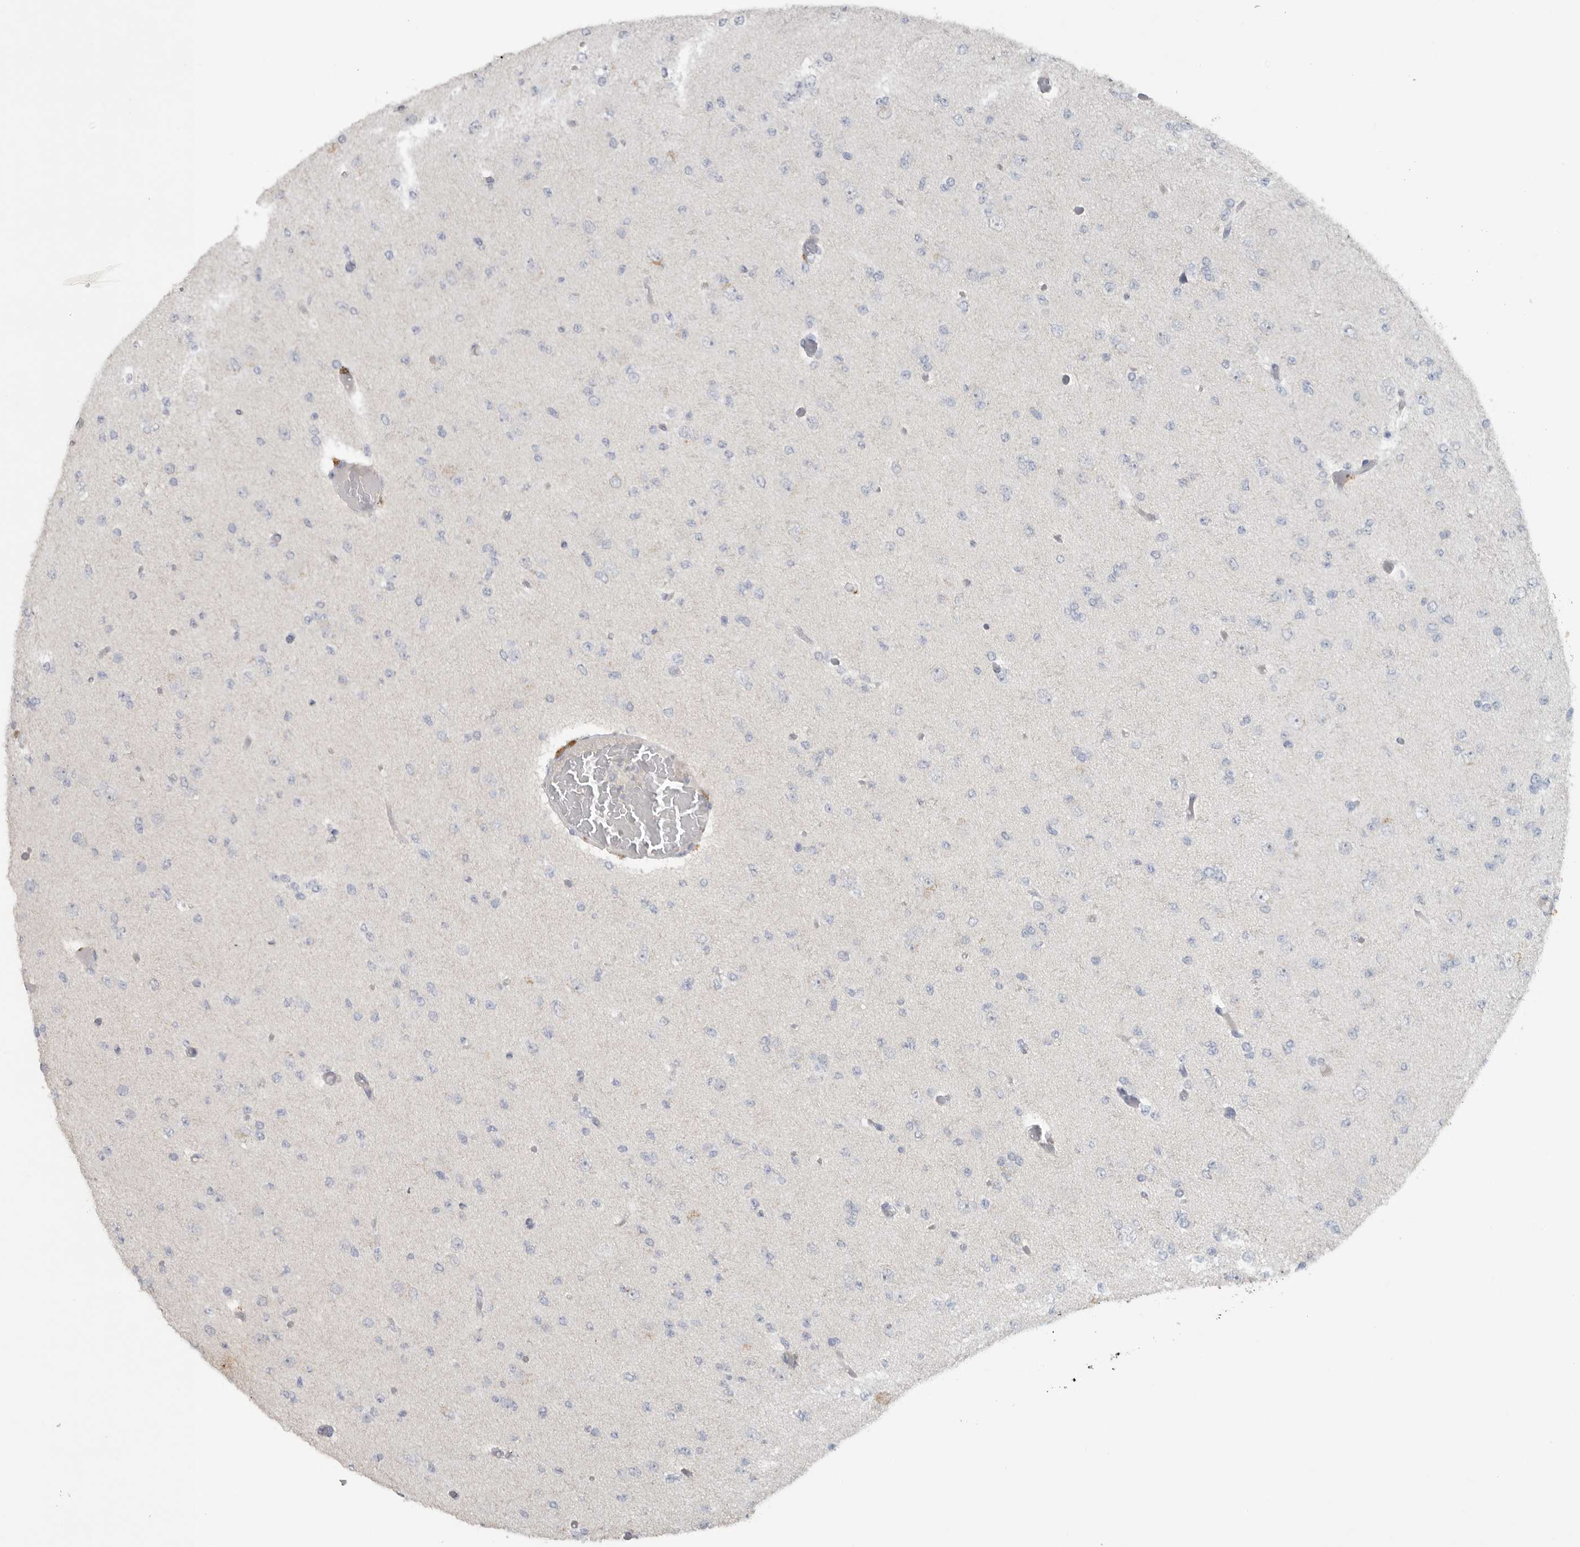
{"staining": {"intensity": "negative", "quantity": "none", "location": "none"}, "tissue": "glioma", "cell_type": "Tumor cells", "image_type": "cancer", "snomed": [{"axis": "morphology", "description": "Glioma, malignant, Low grade"}, {"axis": "topography", "description": "Brain"}], "caption": "This photomicrograph is of glioma stained with immunohistochemistry (IHC) to label a protein in brown with the nuclei are counter-stained blue. There is no expression in tumor cells. Nuclei are stained in blue.", "gene": "REG4", "patient": {"sex": "female", "age": 22}}